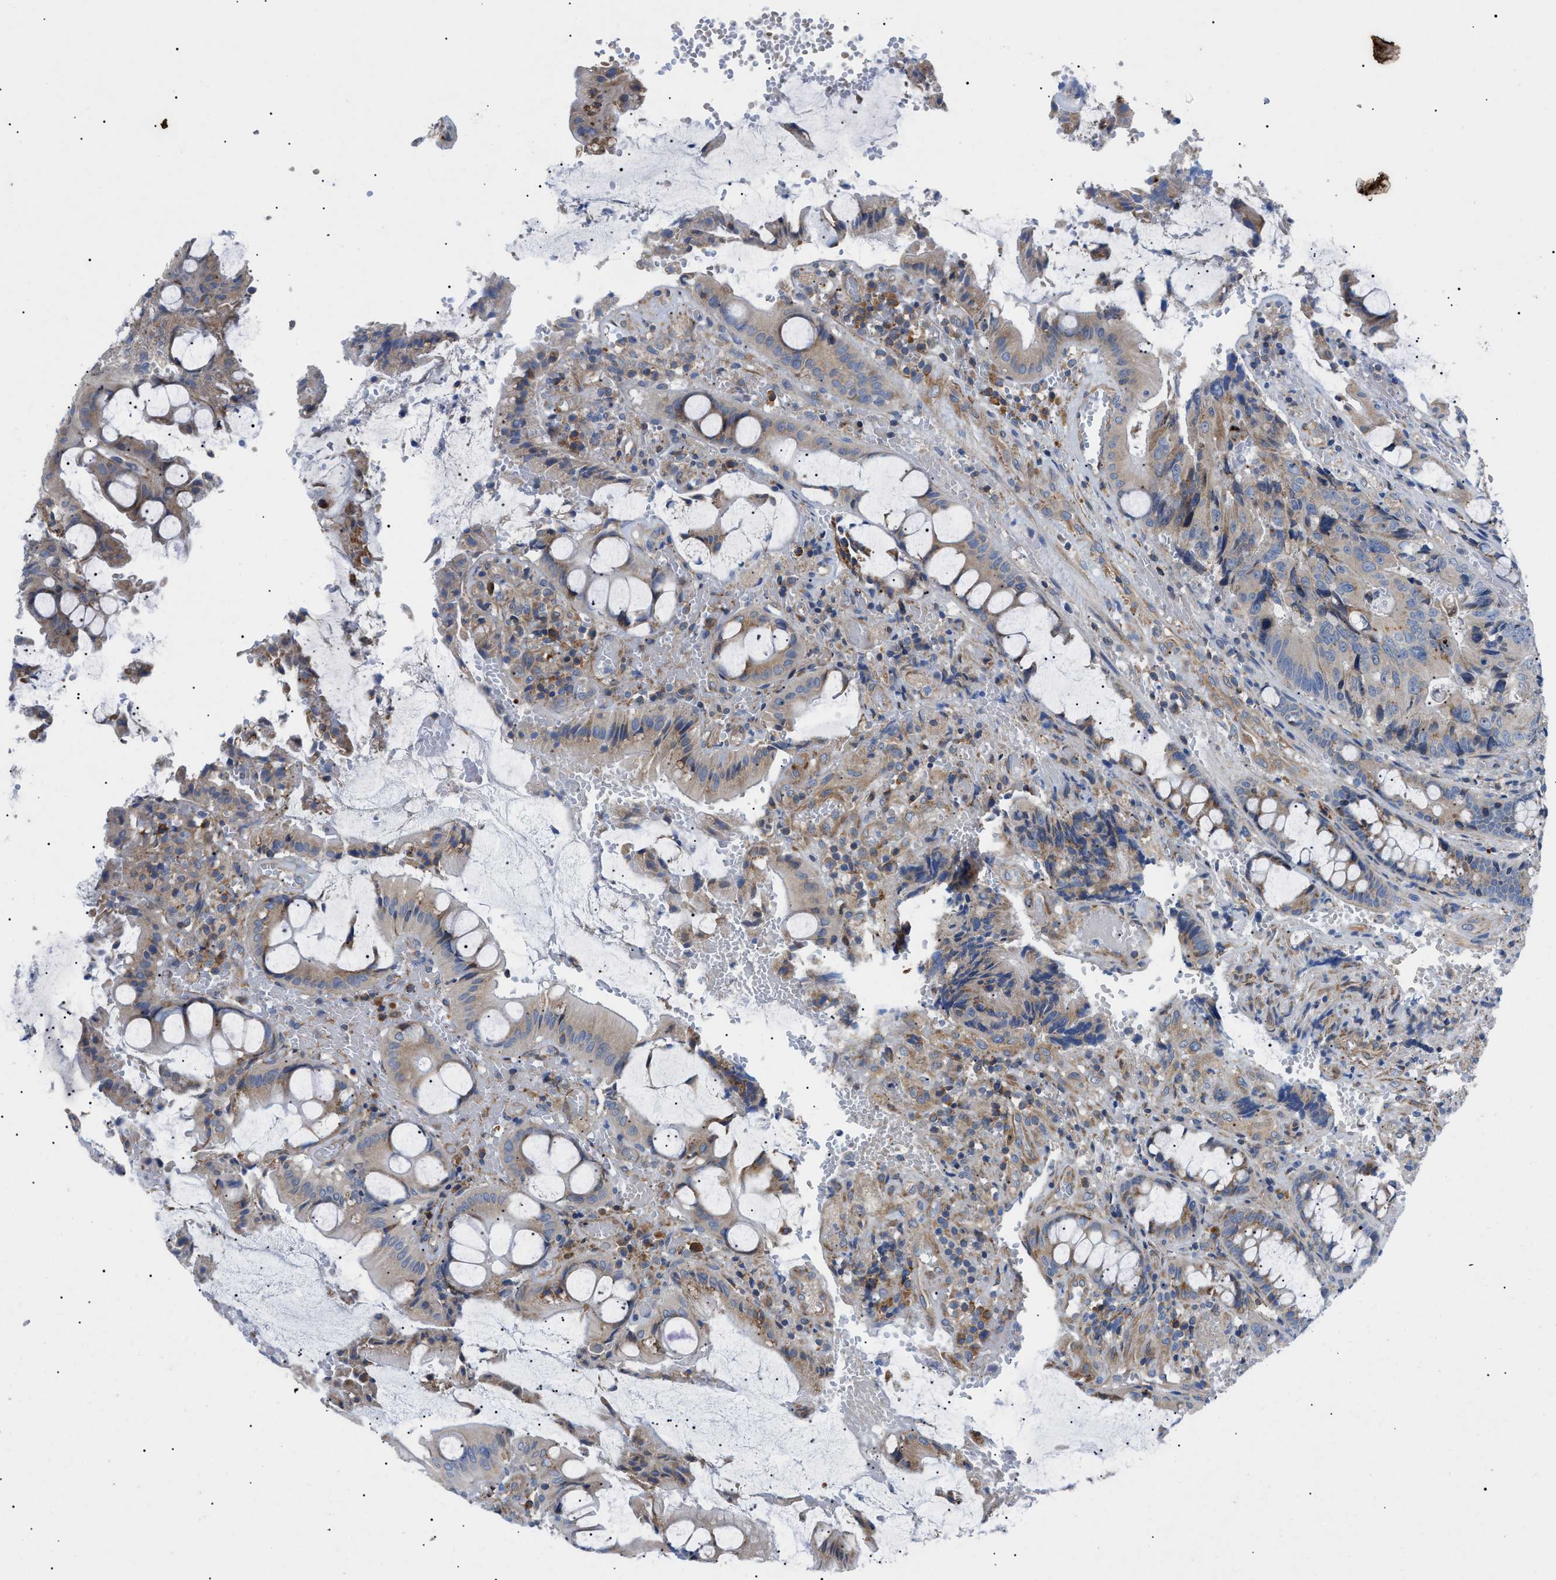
{"staining": {"intensity": "weak", "quantity": "25%-75%", "location": "cytoplasmic/membranous"}, "tissue": "colorectal cancer", "cell_type": "Tumor cells", "image_type": "cancer", "snomed": [{"axis": "morphology", "description": "Adenocarcinoma, NOS"}, {"axis": "topography", "description": "Colon"}], "caption": "A brown stain highlights weak cytoplasmic/membranous staining of a protein in colorectal cancer (adenocarcinoma) tumor cells.", "gene": "HSPB8", "patient": {"sex": "female", "age": 57}}